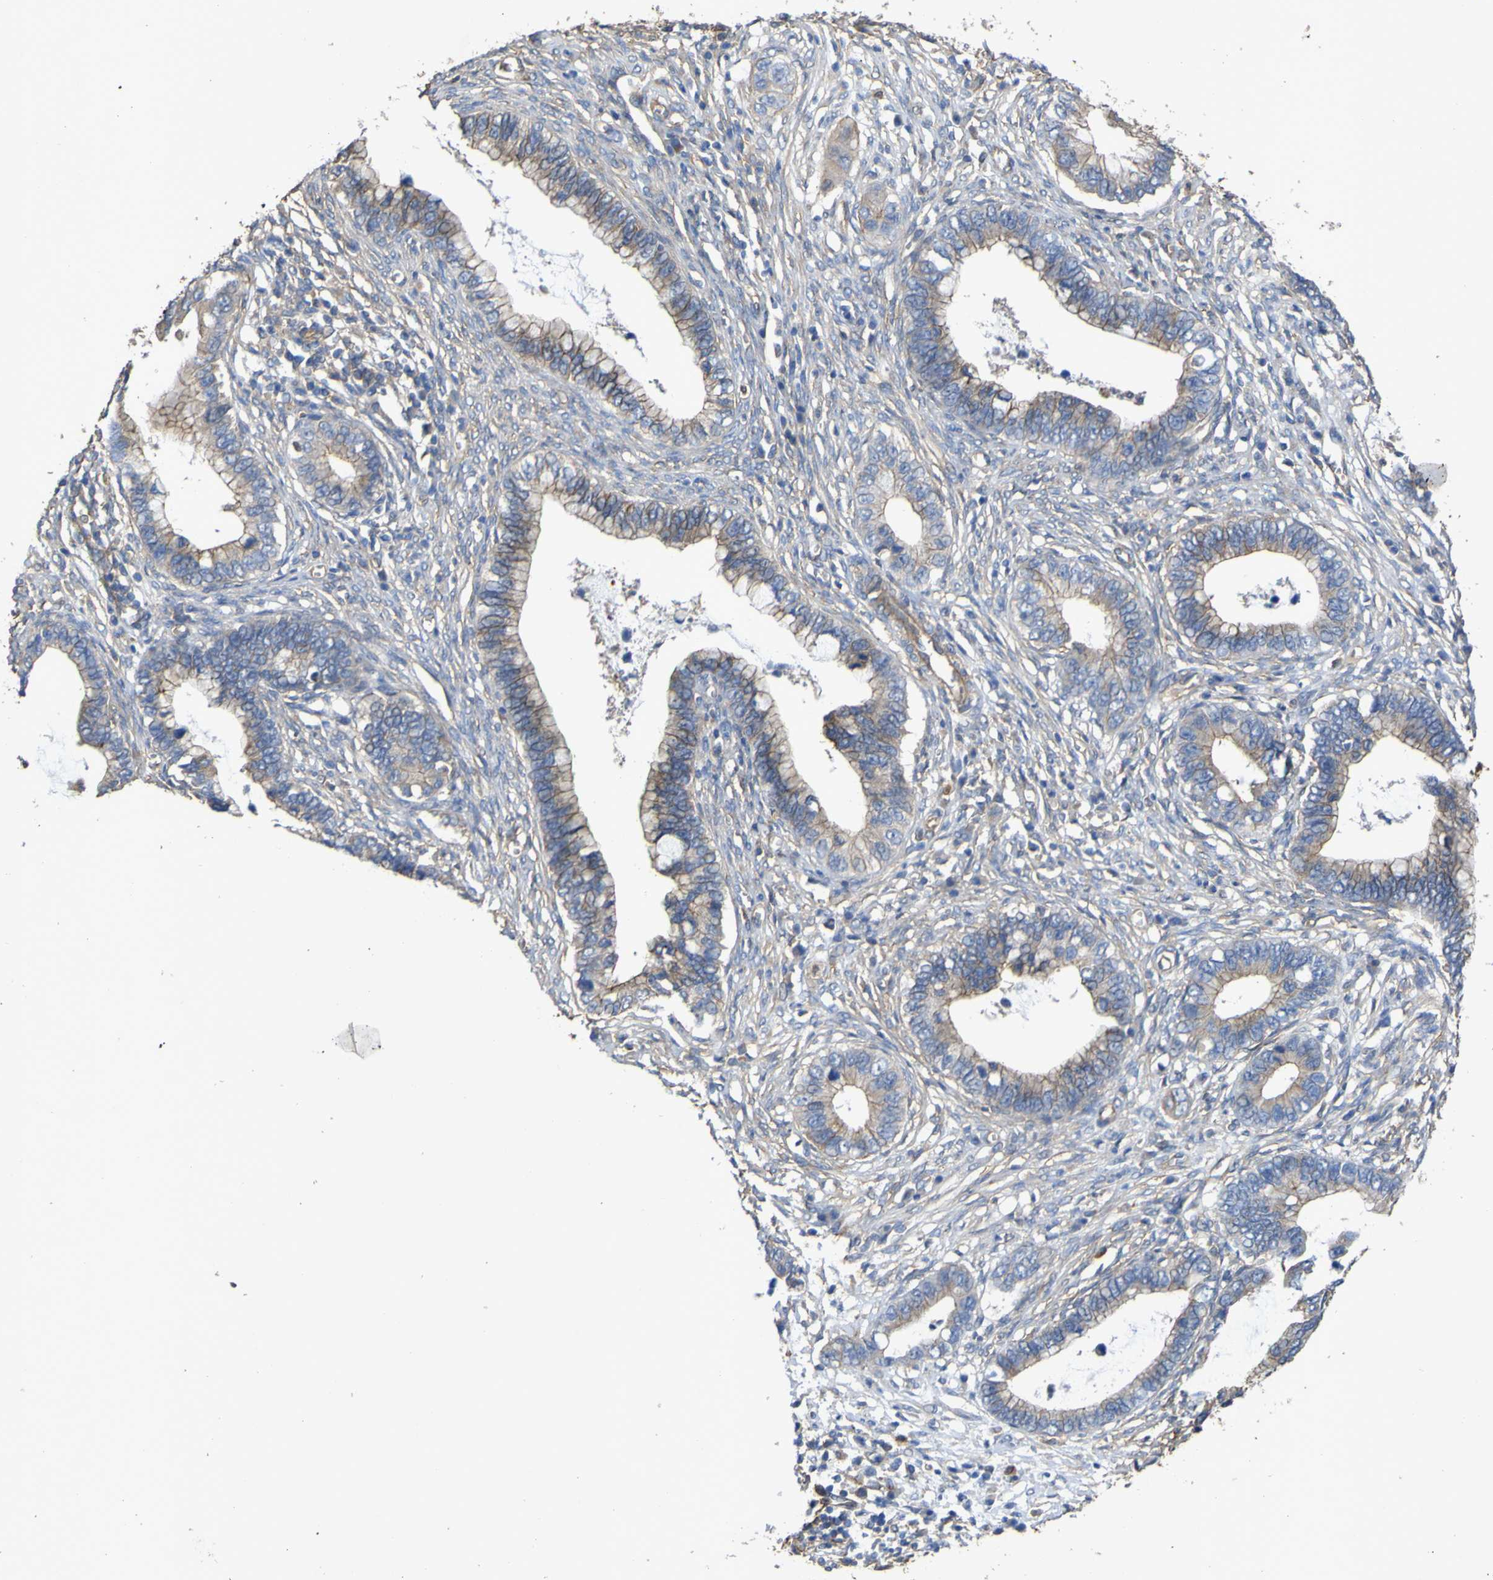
{"staining": {"intensity": "moderate", "quantity": ">75%", "location": "cytoplasmic/membranous"}, "tissue": "cervical cancer", "cell_type": "Tumor cells", "image_type": "cancer", "snomed": [{"axis": "morphology", "description": "Adenocarcinoma, NOS"}, {"axis": "topography", "description": "Cervix"}], "caption": "A high-resolution micrograph shows immunohistochemistry (IHC) staining of cervical cancer, which shows moderate cytoplasmic/membranous expression in approximately >75% of tumor cells.", "gene": "TNFSF15", "patient": {"sex": "female", "age": 44}}